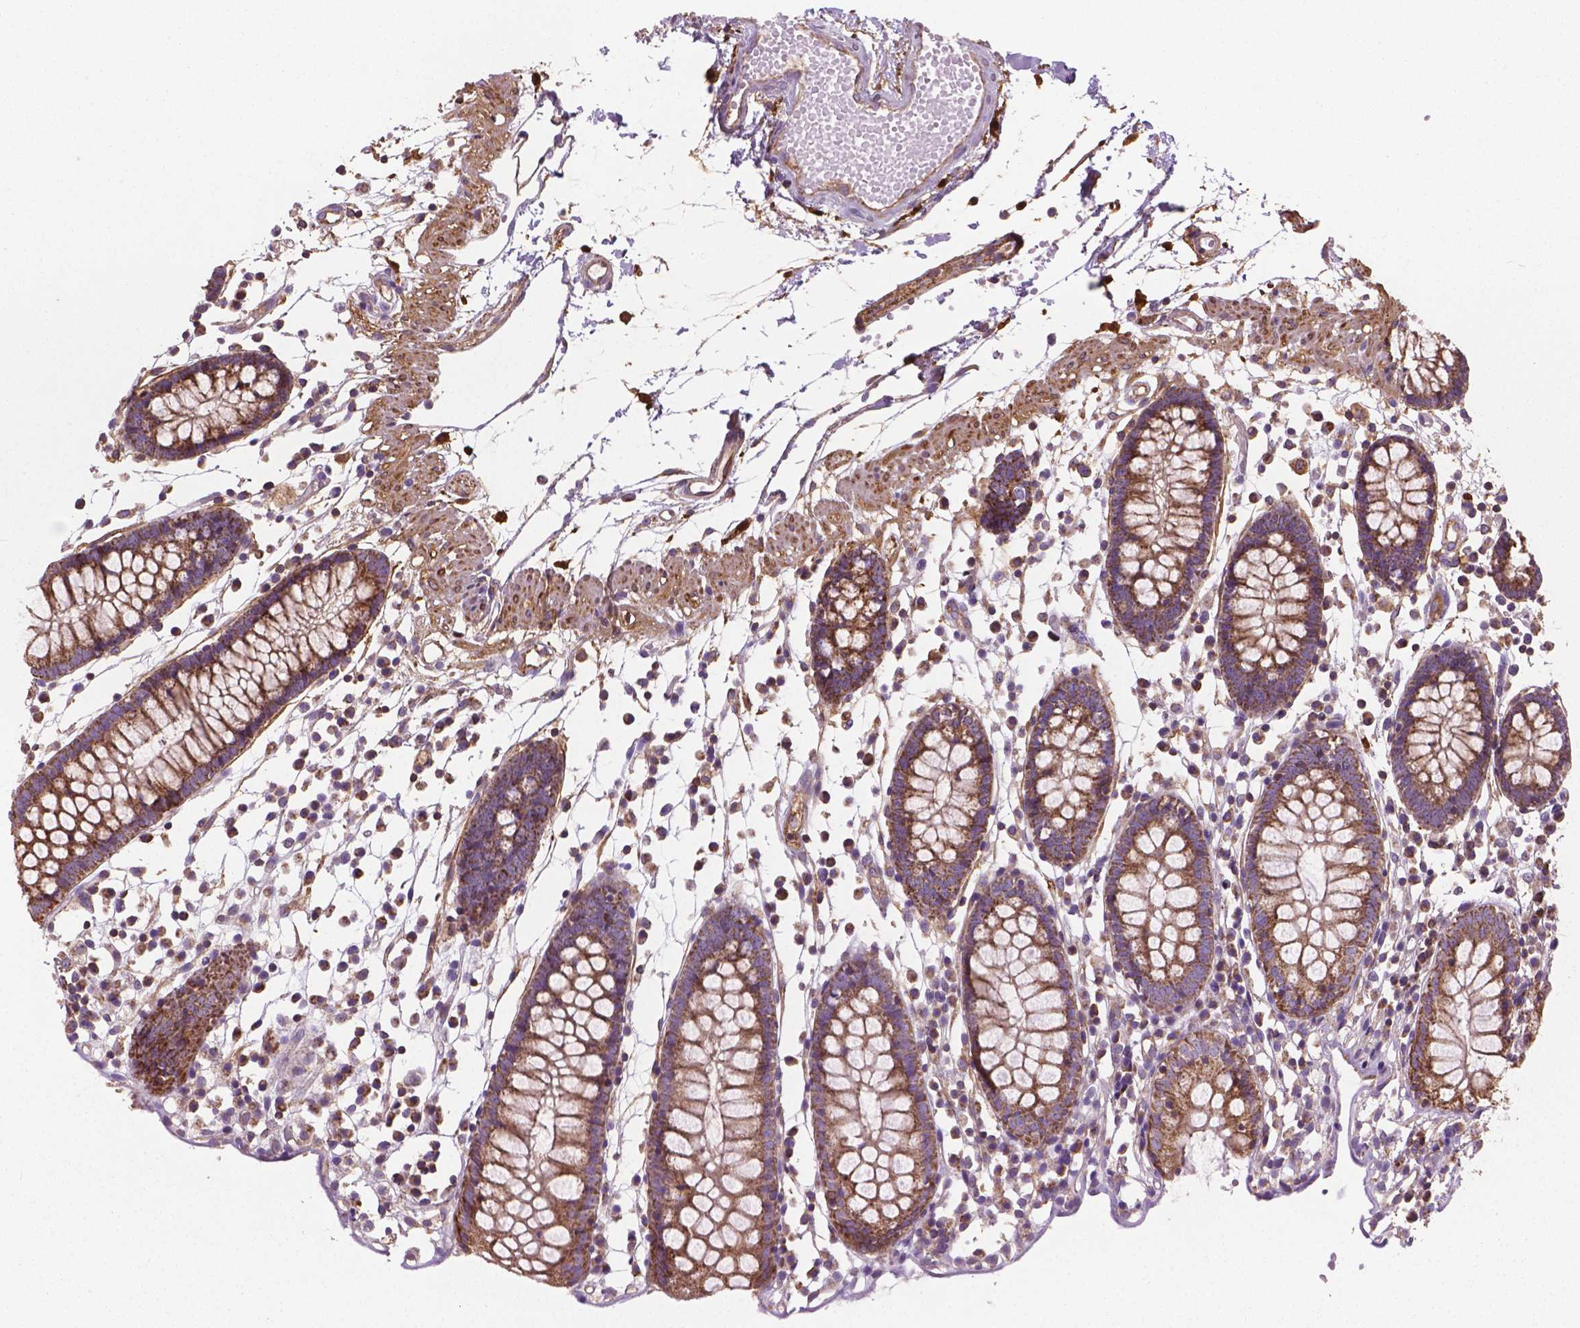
{"staining": {"intensity": "moderate", "quantity": ">75%", "location": "cytoplasmic/membranous"}, "tissue": "colon", "cell_type": "Endothelial cells", "image_type": "normal", "snomed": [{"axis": "morphology", "description": "Normal tissue, NOS"}, {"axis": "morphology", "description": "Adenocarcinoma, NOS"}, {"axis": "topography", "description": "Colon"}], "caption": "Immunohistochemistry of benign human colon displays medium levels of moderate cytoplasmic/membranous positivity in about >75% of endothelial cells.", "gene": "TCAF1", "patient": {"sex": "male", "age": 83}}